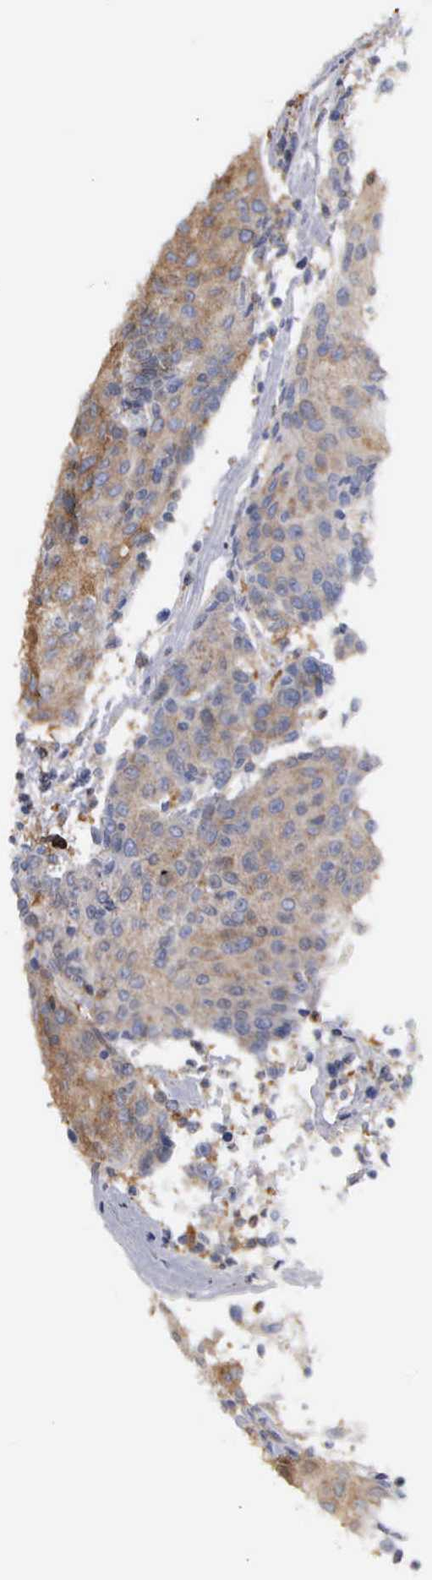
{"staining": {"intensity": "weak", "quantity": ">75%", "location": "cytoplasmic/membranous"}, "tissue": "urothelial cancer", "cell_type": "Tumor cells", "image_type": "cancer", "snomed": [{"axis": "morphology", "description": "Urothelial carcinoma, High grade"}, {"axis": "topography", "description": "Urinary bladder"}], "caption": "High-grade urothelial carcinoma was stained to show a protein in brown. There is low levels of weak cytoplasmic/membranous staining in approximately >75% of tumor cells.", "gene": "G6PD", "patient": {"sex": "female", "age": 85}}